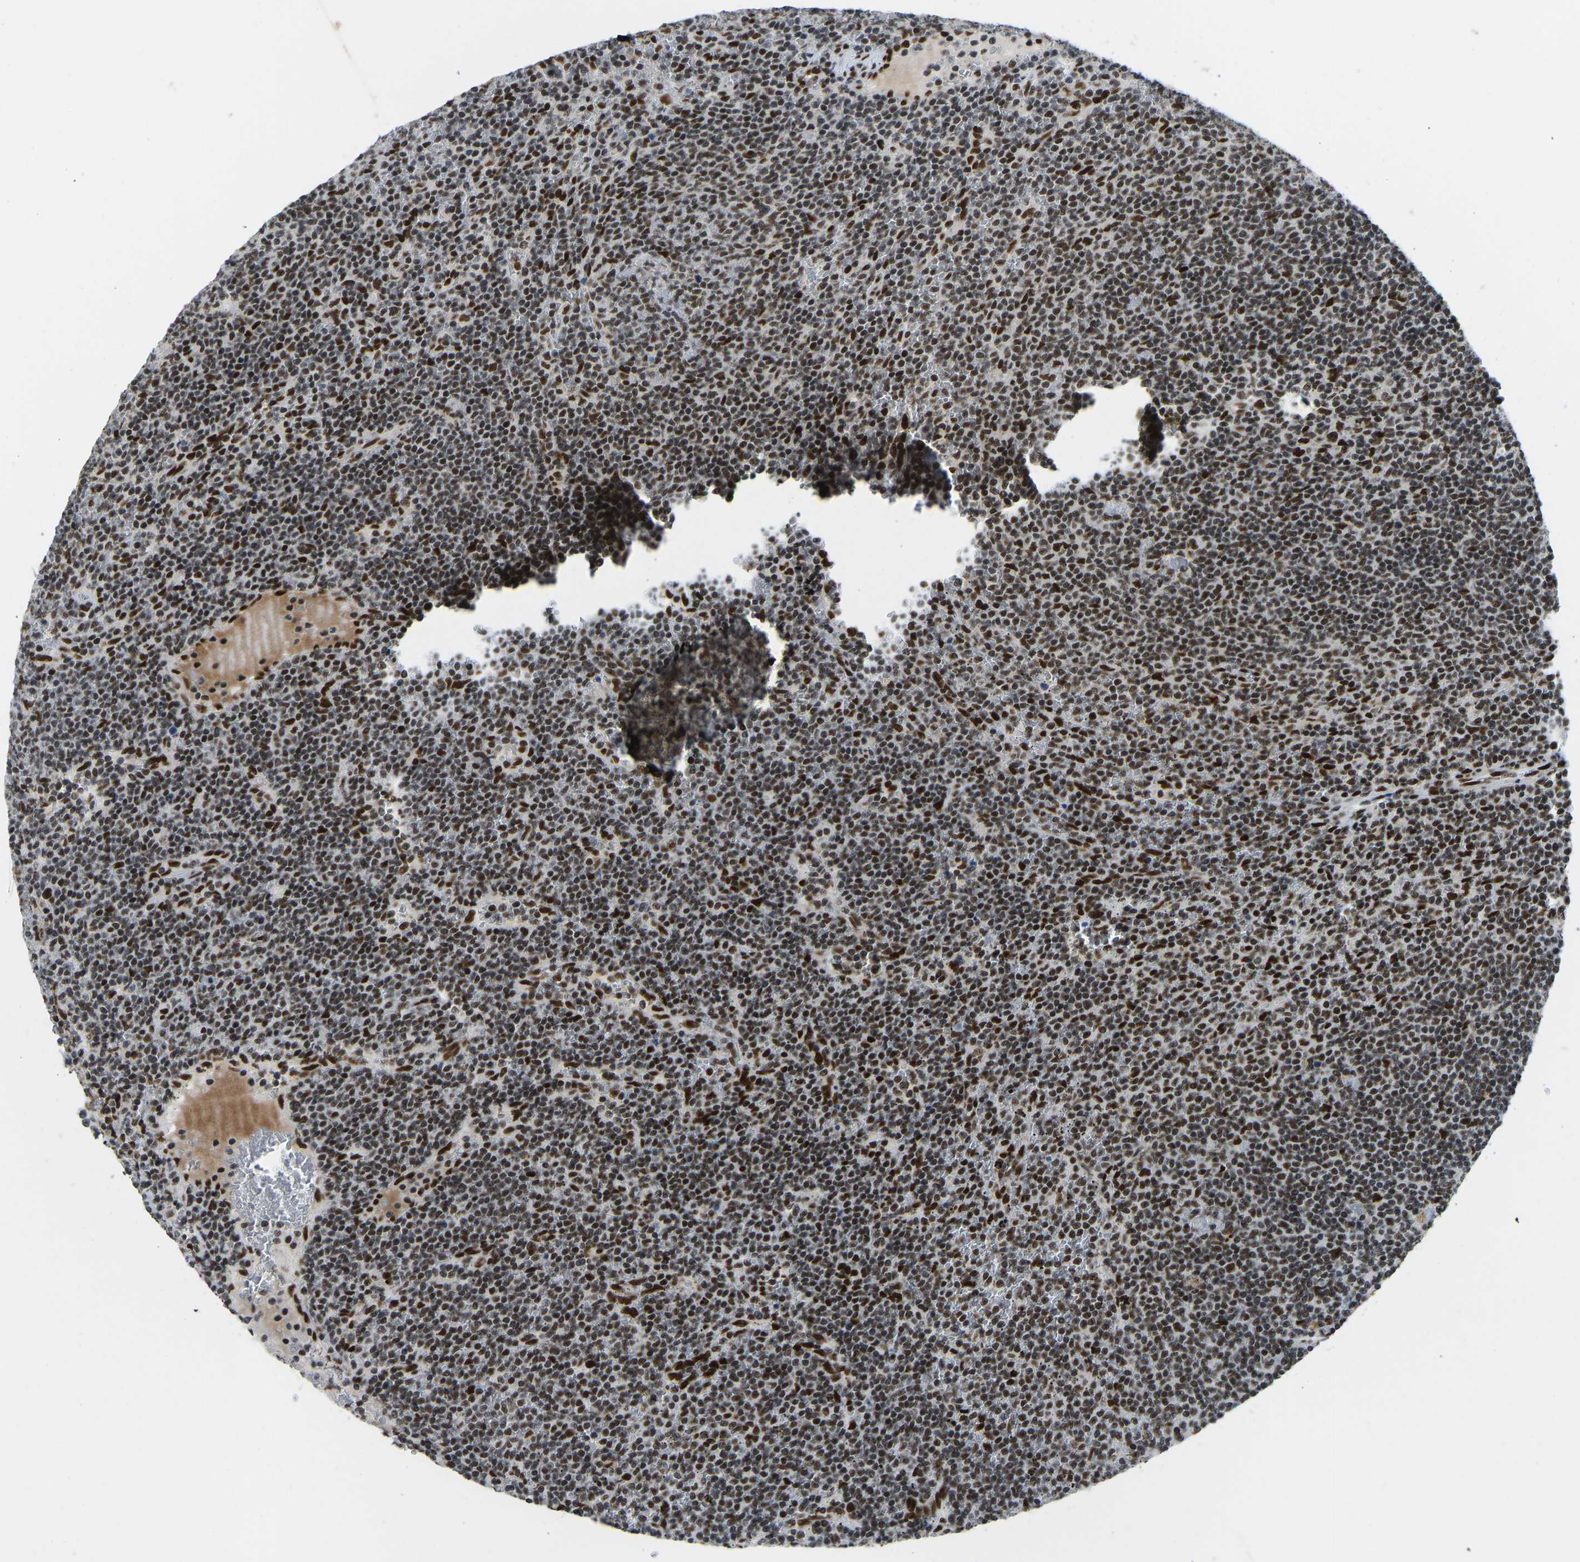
{"staining": {"intensity": "strong", "quantity": ">75%", "location": "nuclear"}, "tissue": "lymphoma", "cell_type": "Tumor cells", "image_type": "cancer", "snomed": [{"axis": "morphology", "description": "Malignant lymphoma, non-Hodgkin's type, Low grade"}, {"axis": "topography", "description": "Spleen"}], "caption": "Immunohistochemical staining of malignant lymphoma, non-Hodgkin's type (low-grade) demonstrates high levels of strong nuclear expression in approximately >75% of tumor cells.", "gene": "FOXK1", "patient": {"sex": "female", "age": 50}}